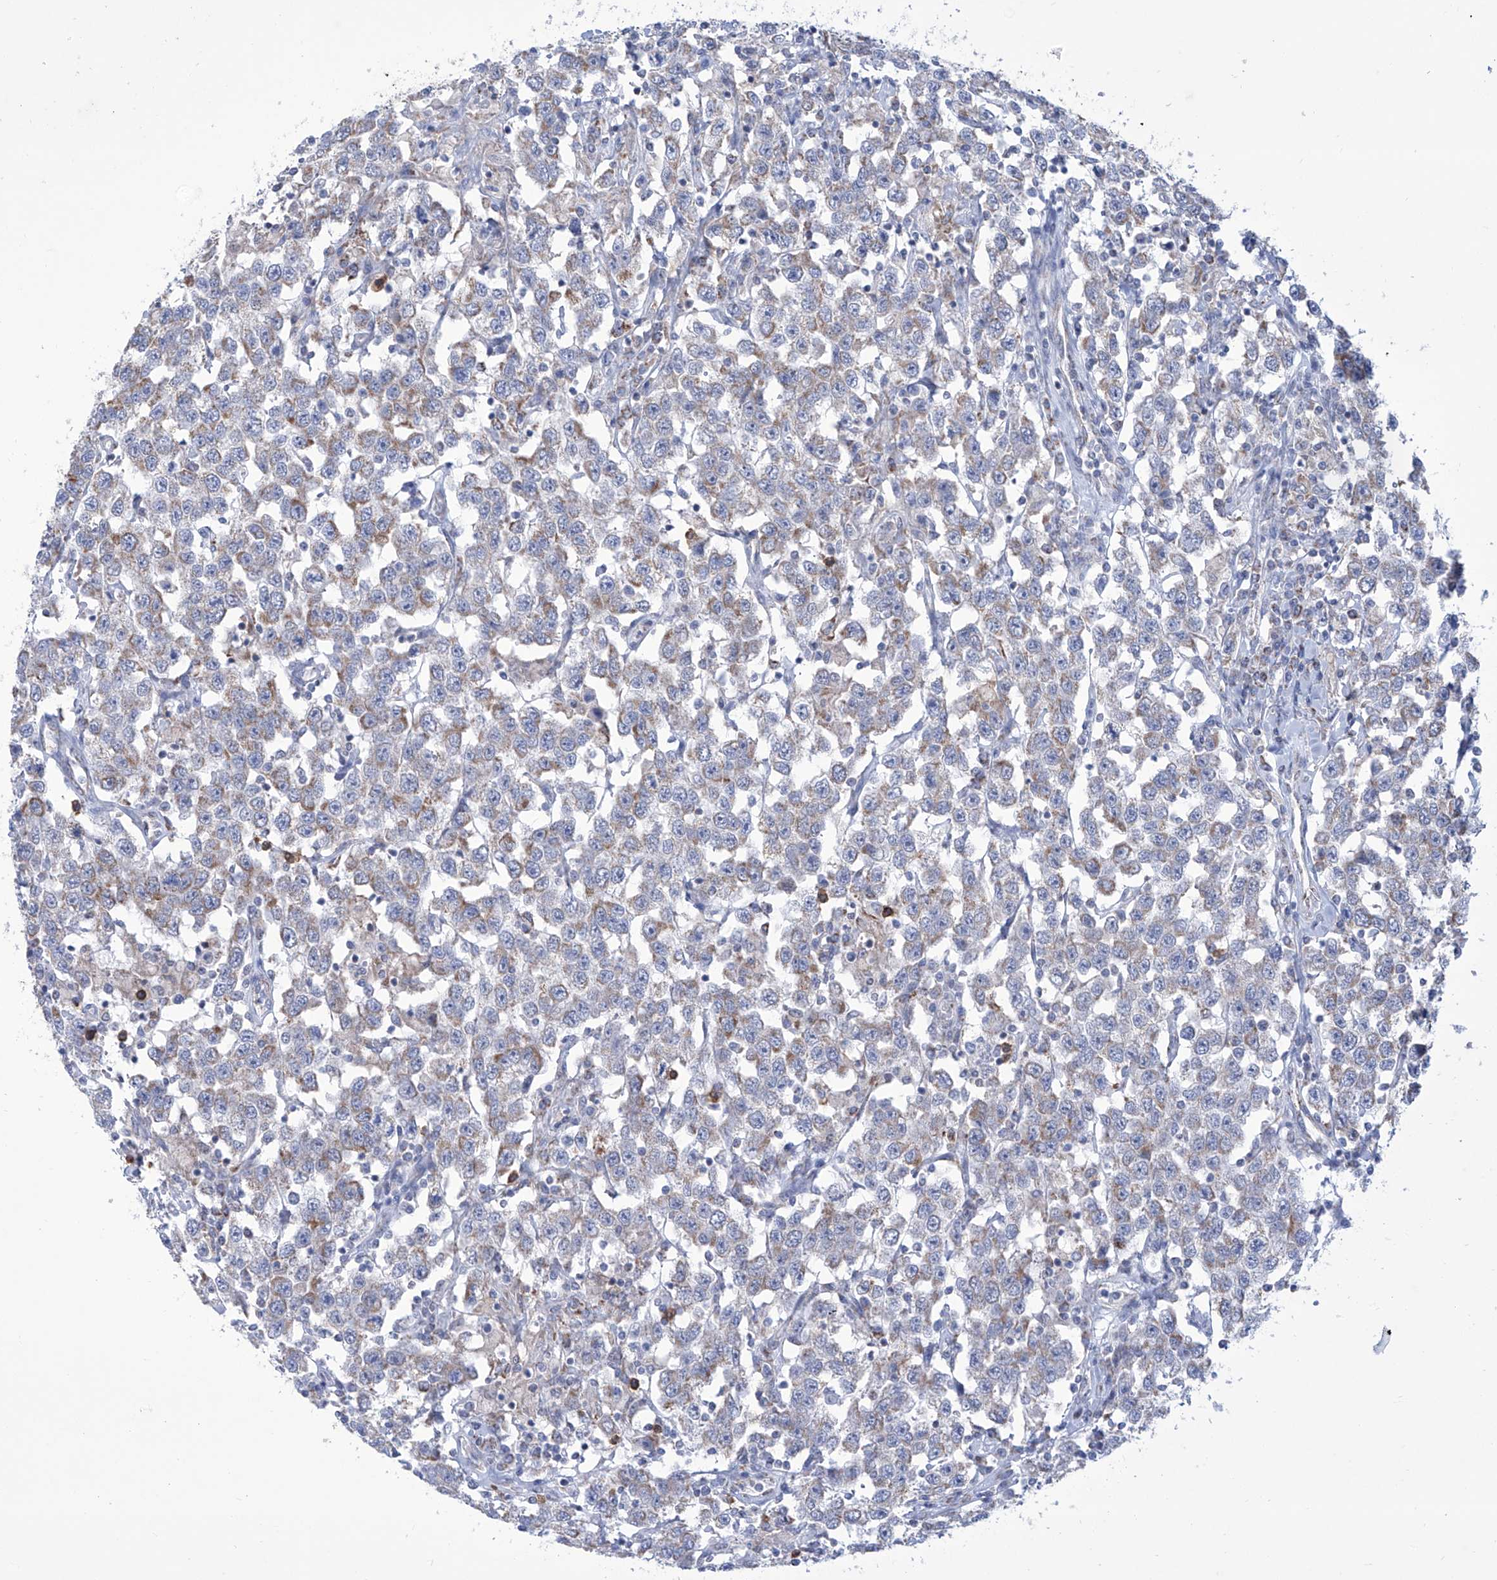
{"staining": {"intensity": "weak", "quantity": "25%-75%", "location": "cytoplasmic/membranous"}, "tissue": "testis cancer", "cell_type": "Tumor cells", "image_type": "cancer", "snomed": [{"axis": "morphology", "description": "Seminoma, NOS"}, {"axis": "topography", "description": "Testis"}], "caption": "Protein expression analysis of human testis cancer reveals weak cytoplasmic/membranous positivity in approximately 25%-75% of tumor cells.", "gene": "ALDH6A1", "patient": {"sex": "male", "age": 41}}